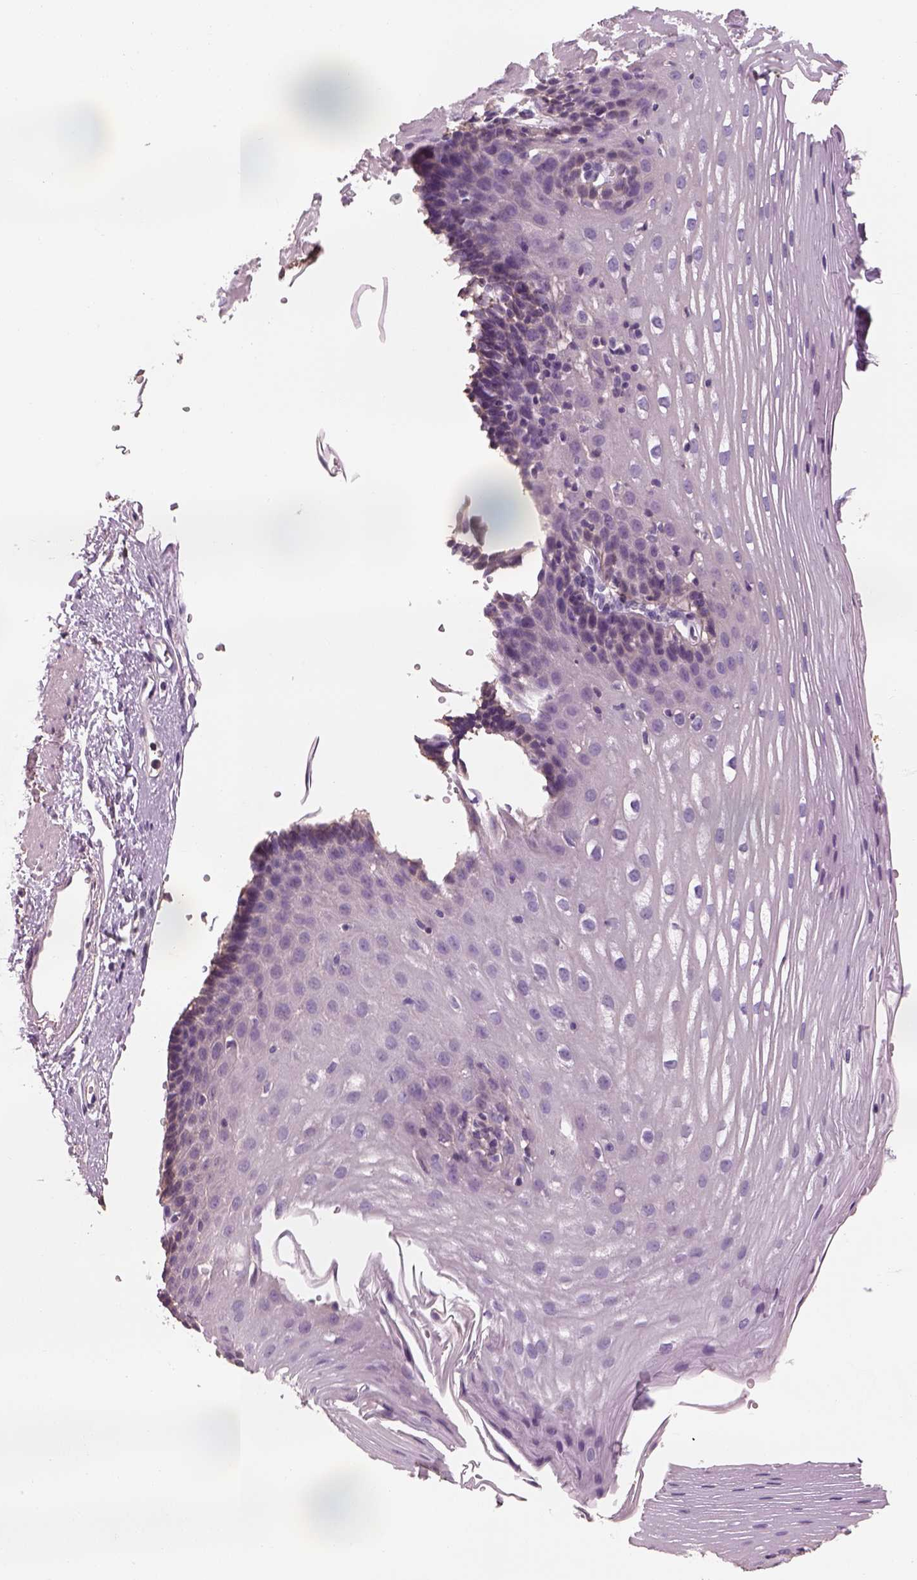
{"staining": {"intensity": "negative", "quantity": "none", "location": "none"}, "tissue": "esophagus", "cell_type": "Squamous epithelial cells", "image_type": "normal", "snomed": [{"axis": "morphology", "description": "Normal tissue, NOS"}, {"axis": "topography", "description": "Esophagus"}], "caption": "DAB immunohistochemical staining of benign human esophagus demonstrates no significant expression in squamous epithelial cells. Brightfield microscopy of IHC stained with DAB (brown) and hematoxylin (blue), captured at high magnification.", "gene": "OTUD6A", "patient": {"sex": "male", "age": 62}}